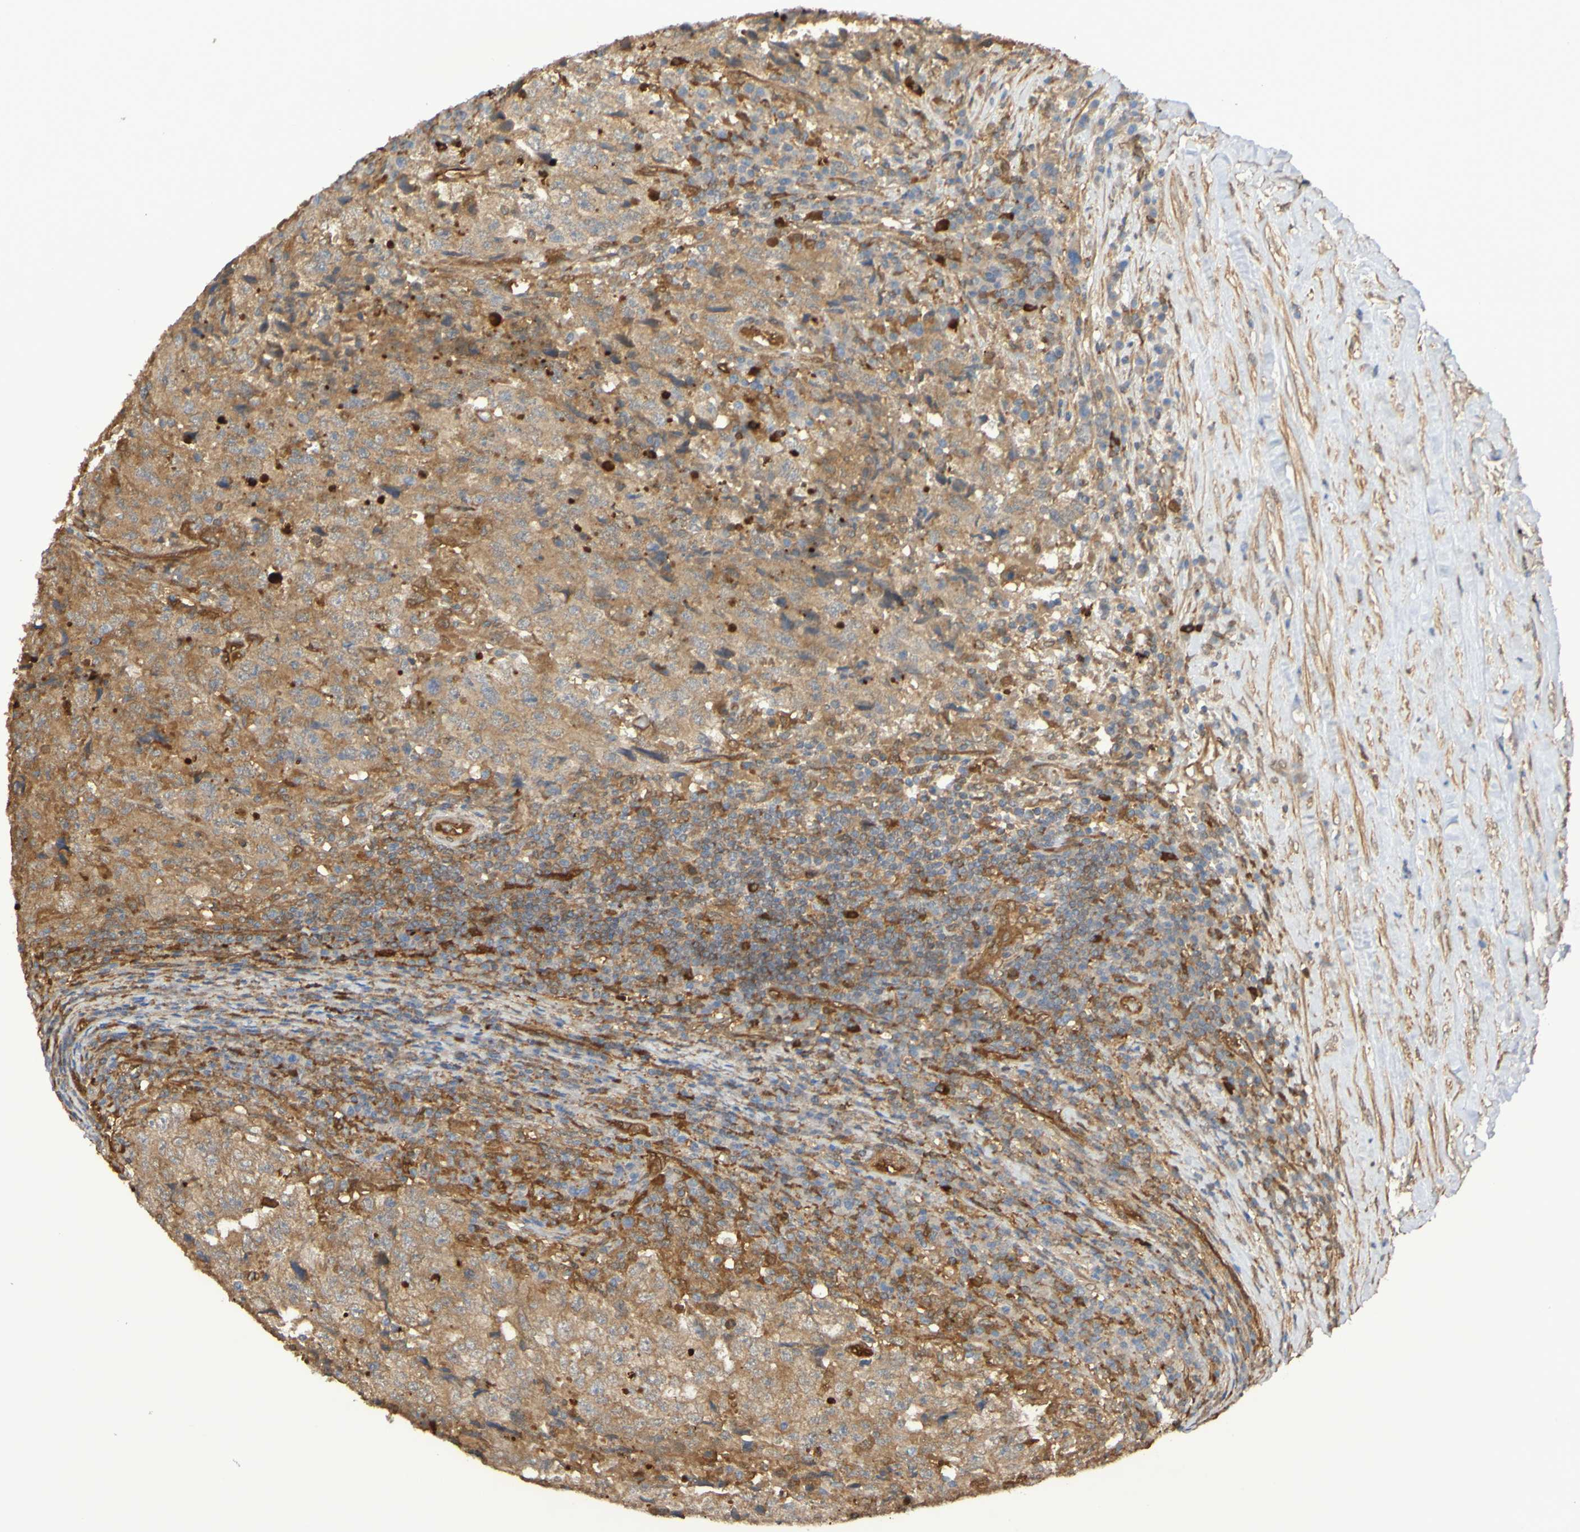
{"staining": {"intensity": "moderate", "quantity": ">75%", "location": "cytoplasmic/membranous"}, "tissue": "testis cancer", "cell_type": "Tumor cells", "image_type": "cancer", "snomed": [{"axis": "morphology", "description": "Necrosis, NOS"}, {"axis": "morphology", "description": "Carcinoma, Embryonal, NOS"}, {"axis": "topography", "description": "Testis"}], "caption": "This is a photomicrograph of immunohistochemistry staining of testis cancer (embryonal carcinoma), which shows moderate staining in the cytoplasmic/membranous of tumor cells.", "gene": "SERPINB6", "patient": {"sex": "male", "age": 19}}